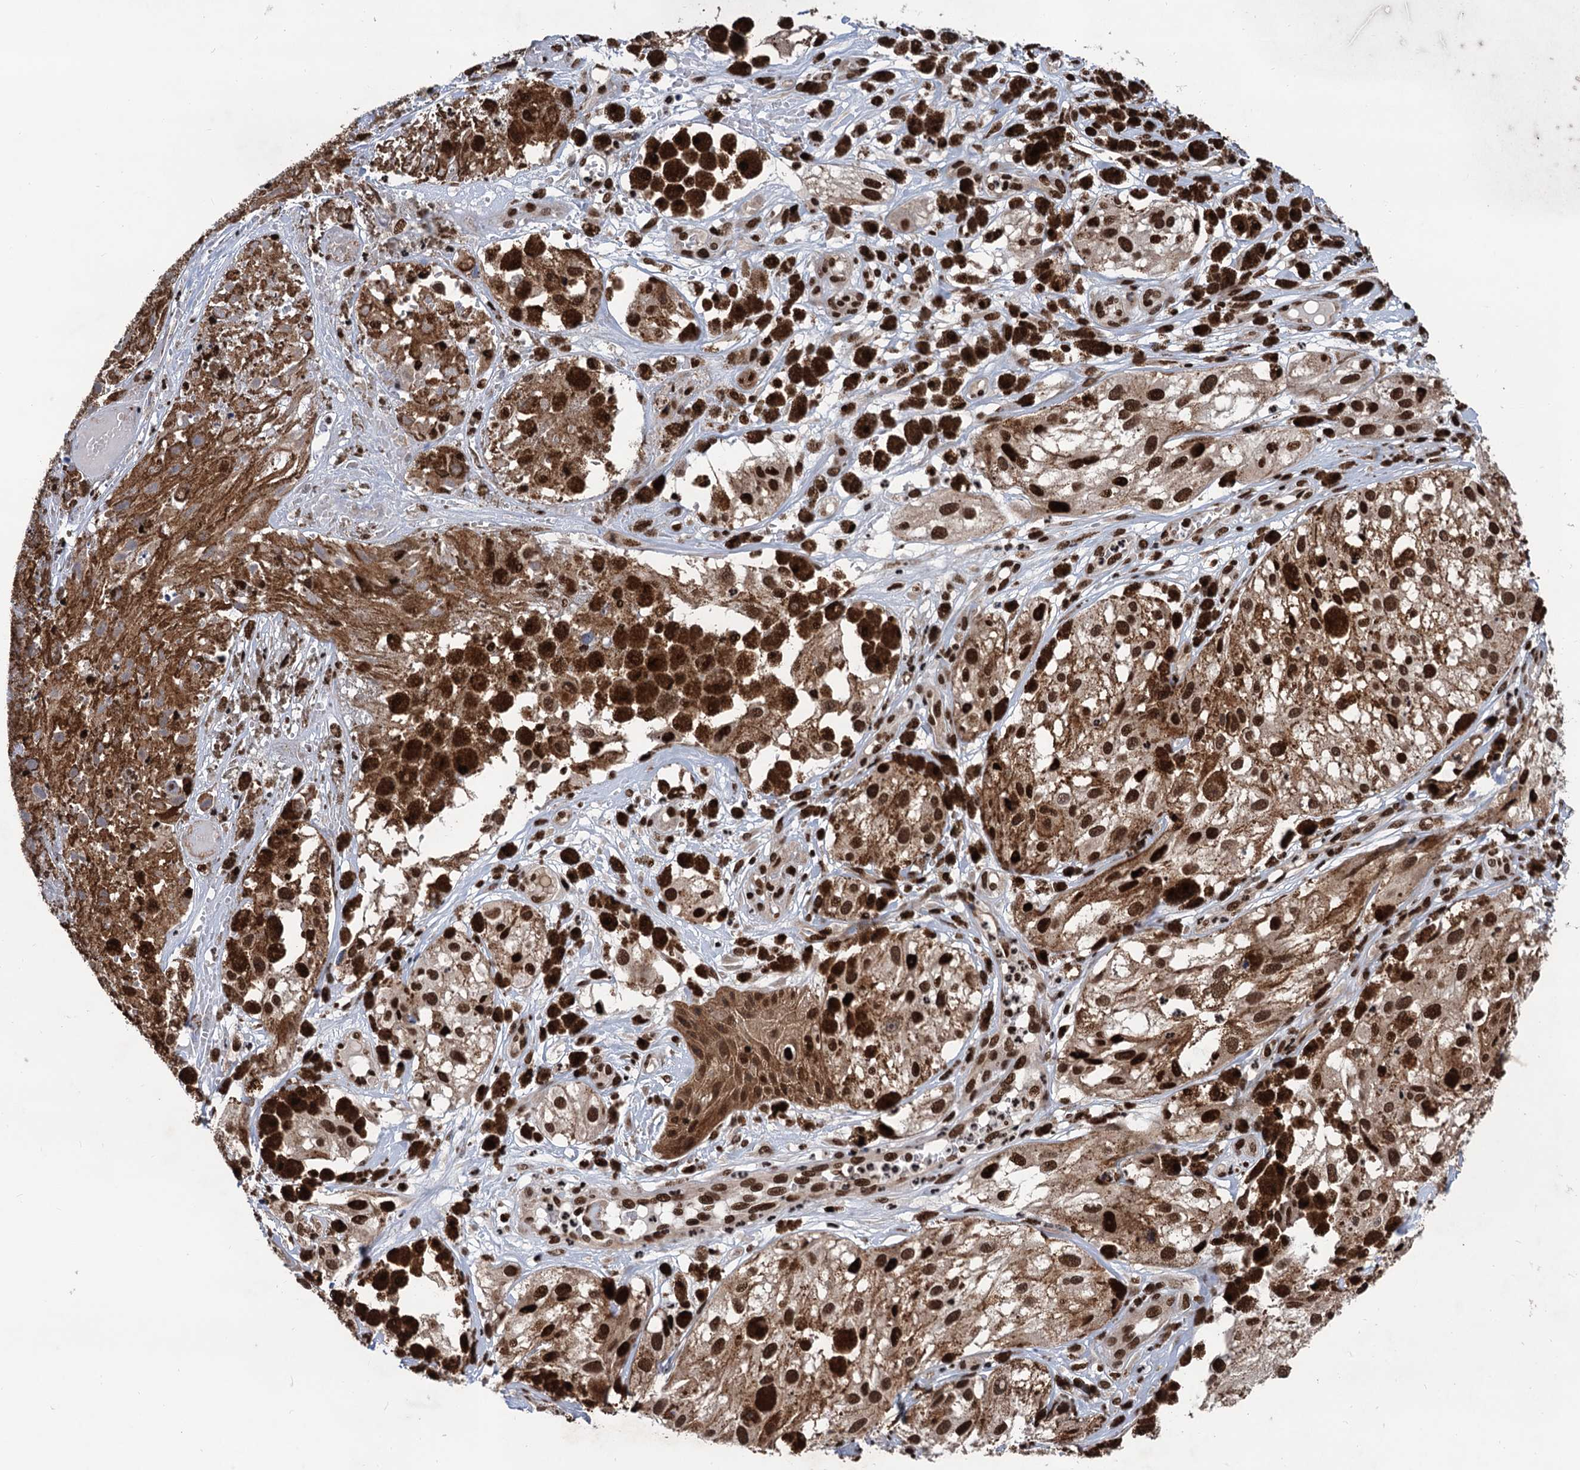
{"staining": {"intensity": "moderate", "quantity": ">75%", "location": "cytoplasmic/membranous,nuclear"}, "tissue": "melanoma", "cell_type": "Tumor cells", "image_type": "cancer", "snomed": [{"axis": "morphology", "description": "Malignant melanoma, NOS"}, {"axis": "topography", "description": "Skin"}], "caption": "Human melanoma stained with a protein marker shows moderate staining in tumor cells.", "gene": "PPP4R1", "patient": {"sex": "male", "age": 88}}